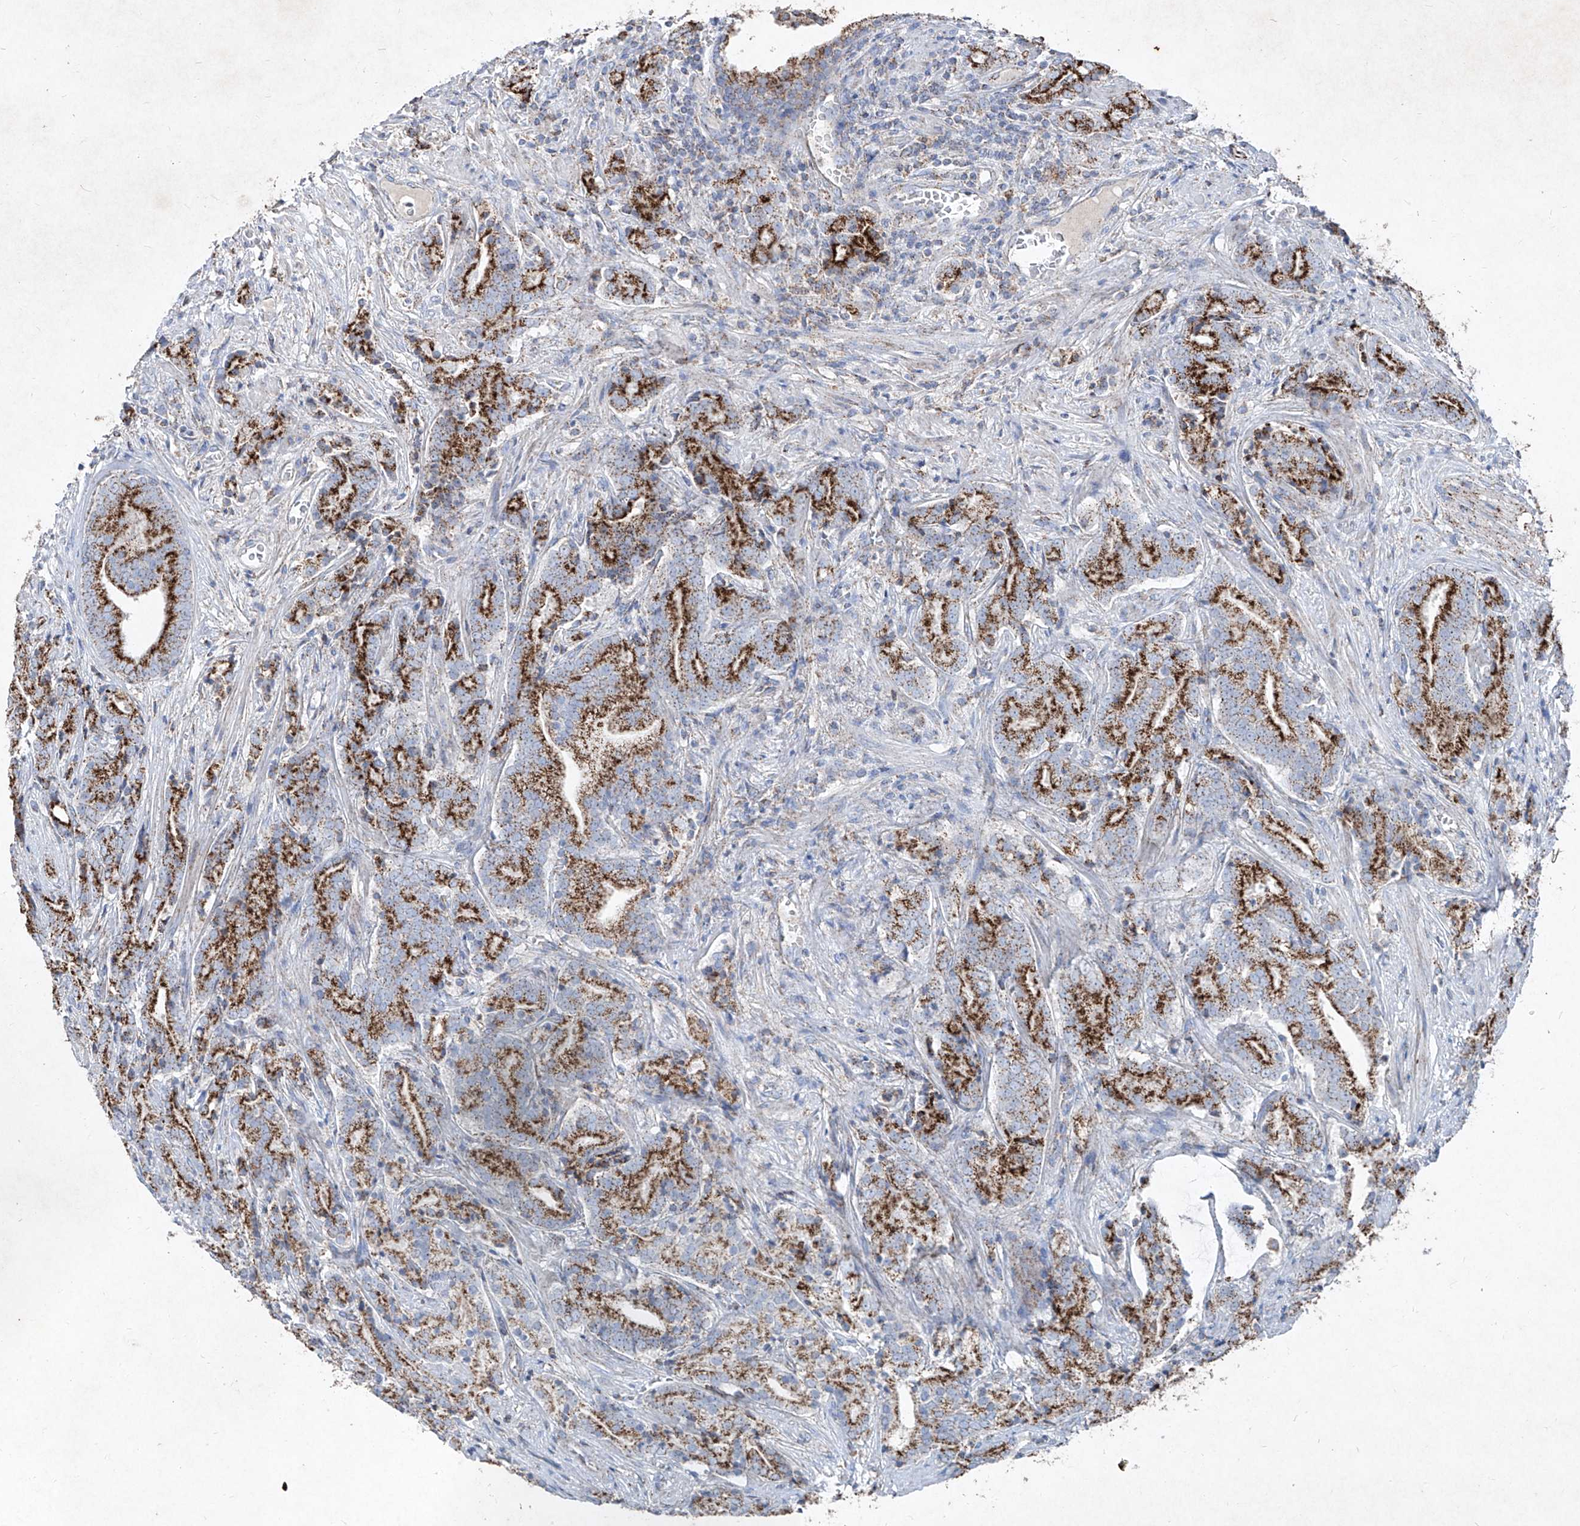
{"staining": {"intensity": "moderate", "quantity": ">75%", "location": "cytoplasmic/membranous"}, "tissue": "prostate cancer", "cell_type": "Tumor cells", "image_type": "cancer", "snomed": [{"axis": "morphology", "description": "Adenocarcinoma, High grade"}, {"axis": "topography", "description": "Prostate"}], "caption": "Immunohistochemistry (IHC) of prostate cancer (high-grade adenocarcinoma) displays medium levels of moderate cytoplasmic/membranous expression in approximately >75% of tumor cells.", "gene": "ABCD3", "patient": {"sex": "male", "age": 57}}